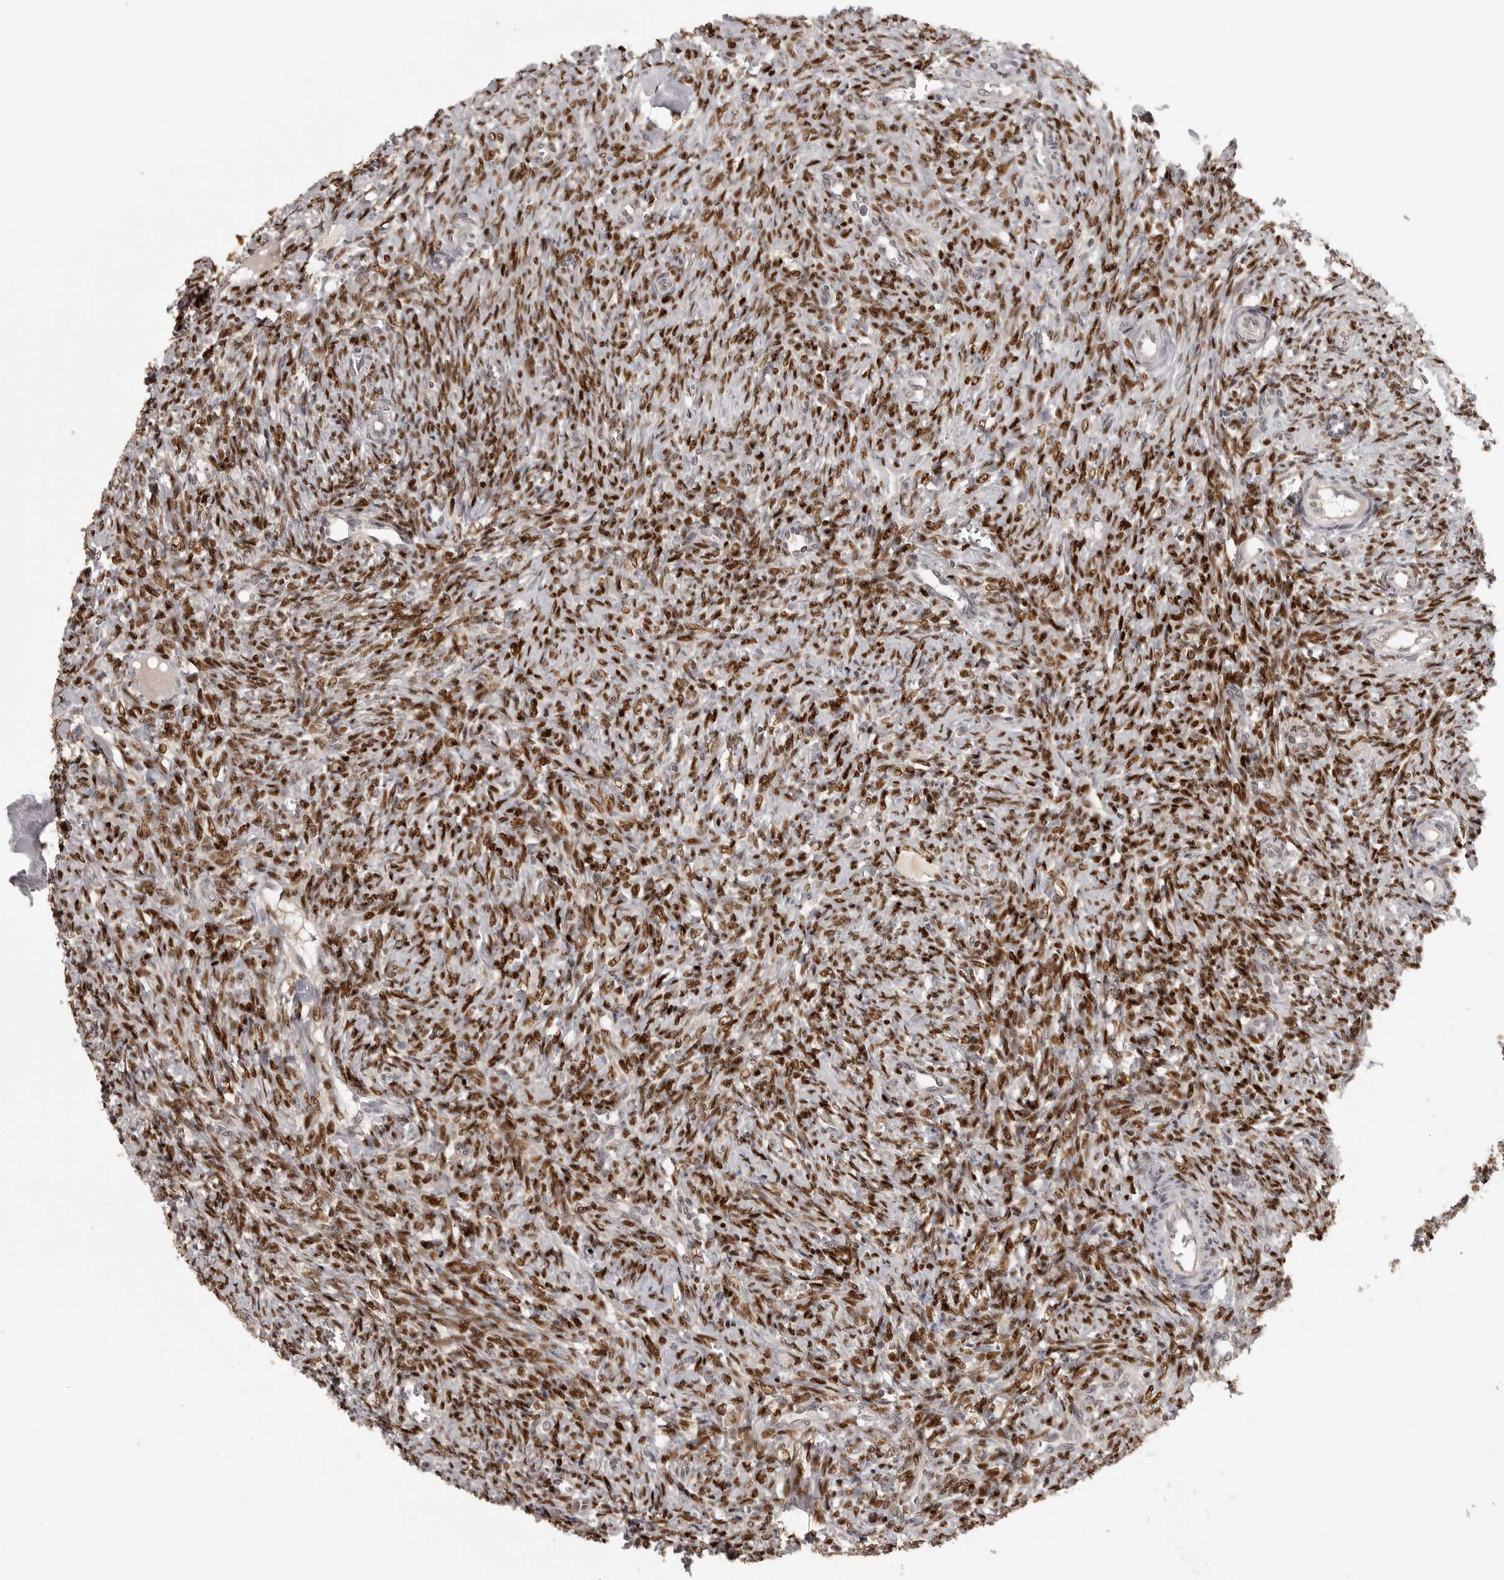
{"staining": {"intensity": "strong", "quantity": ">75%", "location": "nuclear"}, "tissue": "ovary", "cell_type": "Ovarian stroma cells", "image_type": "normal", "snomed": [{"axis": "morphology", "description": "Normal tissue, NOS"}, {"axis": "topography", "description": "Ovary"}], "caption": "Ovary was stained to show a protein in brown. There is high levels of strong nuclear positivity in approximately >75% of ovarian stroma cells. (brown staining indicates protein expression, while blue staining denotes nuclei).", "gene": "PEG3", "patient": {"sex": "female", "age": 41}}